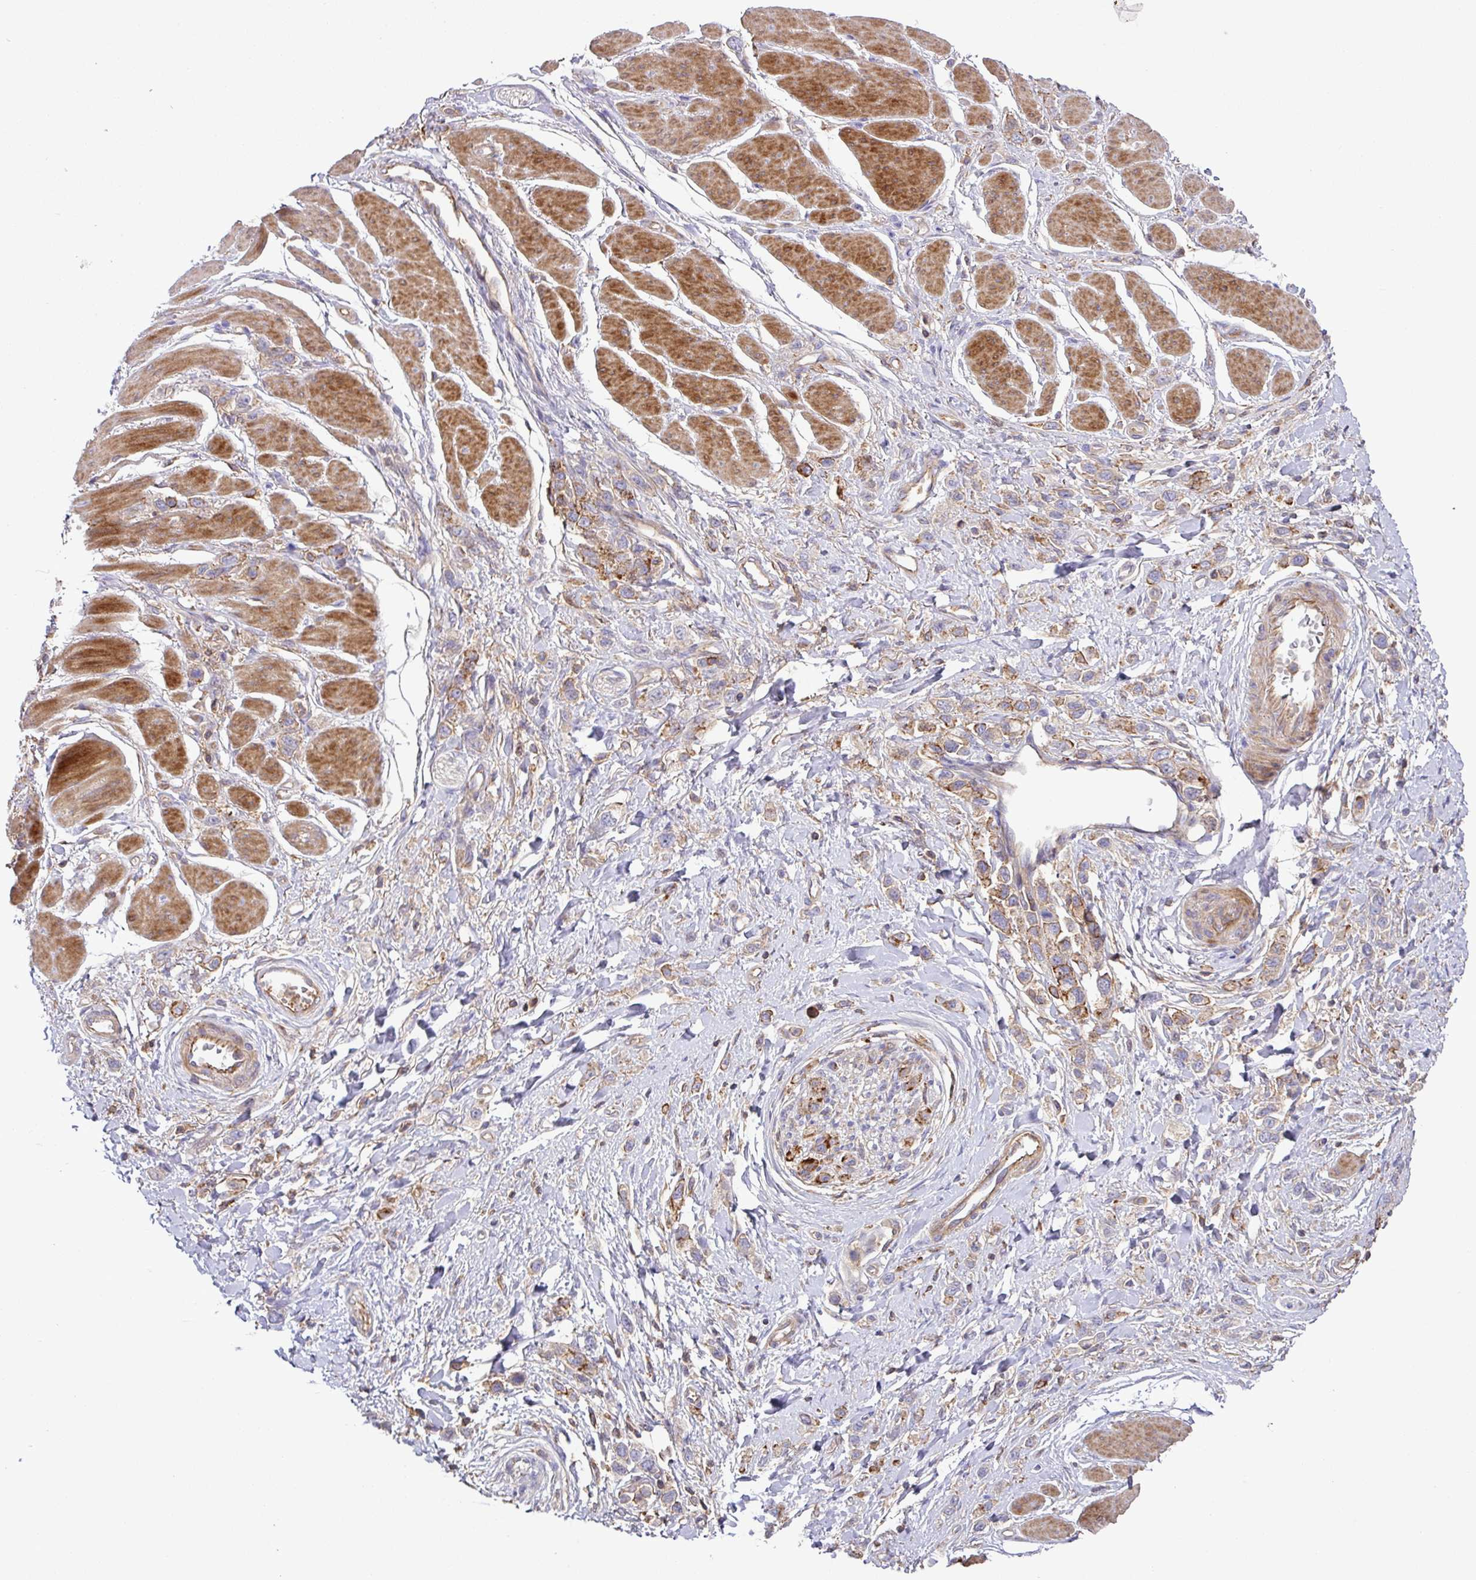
{"staining": {"intensity": "moderate", "quantity": "25%-75%", "location": "cytoplasmic/membranous"}, "tissue": "stomach cancer", "cell_type": "Tumor cells", "image_type": "cancer", "snomed": [{"axis": "morphology", "description": "Adenocarcinoma, NOS"}, {"axis": "topography", "description": "Stomach"}], "caption": "A medium amount of moderate cytoplasmic/membranous positivity is appreciated in approximately 25%-75% of tumor cells in stomach cancer (adenocarcinoma) tissue.", "gene": "RIC1", "patient": {"sex": "female", "age": 65}}